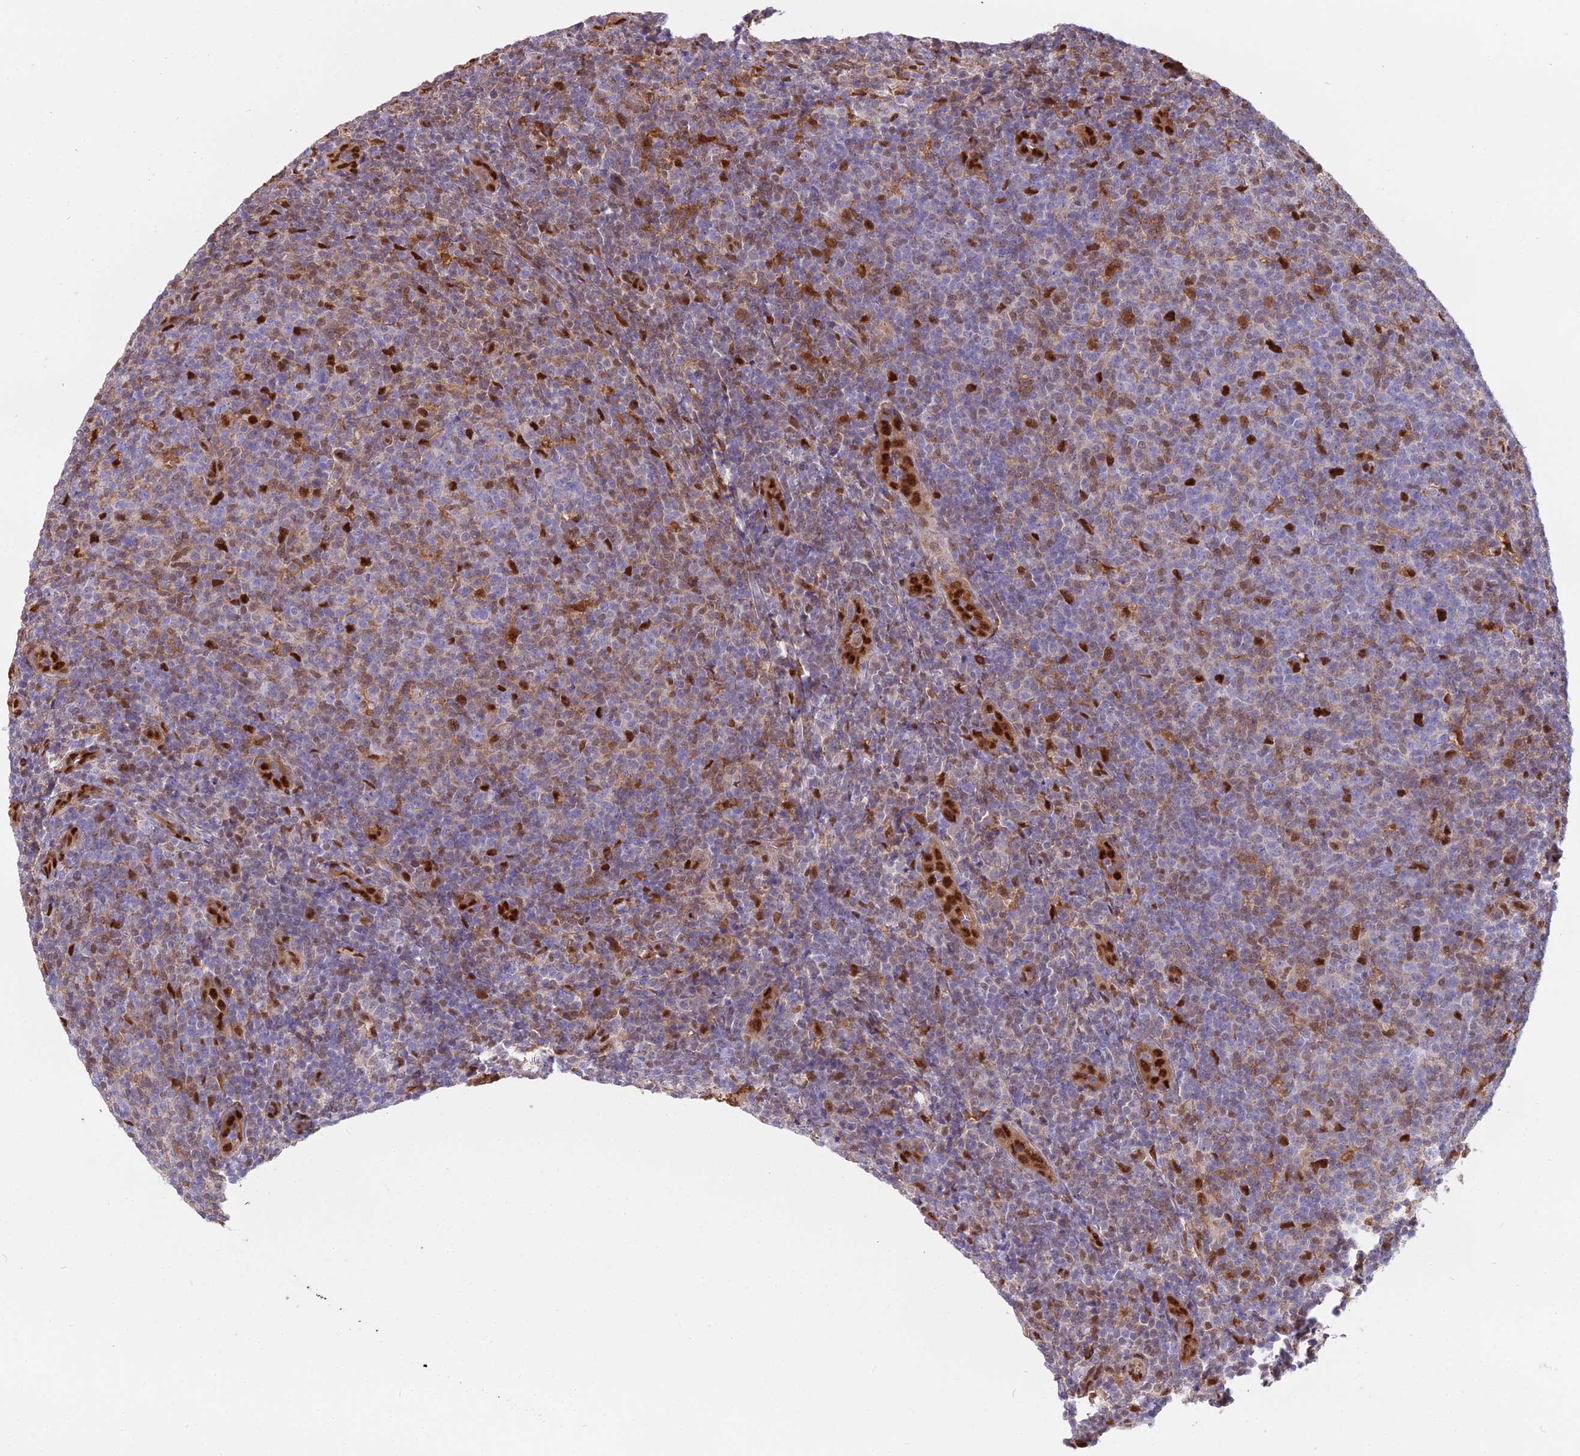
{"staining": {"intensity": "moderate", "quantity": "25%-75%", "location": "cytoplasmic/membranous,nuclear"}, "tissue": "lymphoma", "cell_type": "Tumor cells", "image_type": "cancer", "snomed": [{"axis": "morphology", "description": "Malignant lymphoma, non-Hodgkin's type, Low grade"}, {"axis": "topography", "description": "Lymph node"}], "caption": "A high-resolution micrograph shows immunohistochemistry (IHC) staining of lymphoma, which exhibits moderate cytoplasmic/membranous and nuclear staining in approximately 25%-75% of tumor cells.", "gene": "NPEPL1", "patient": {"sex": "male", "age": 66}}